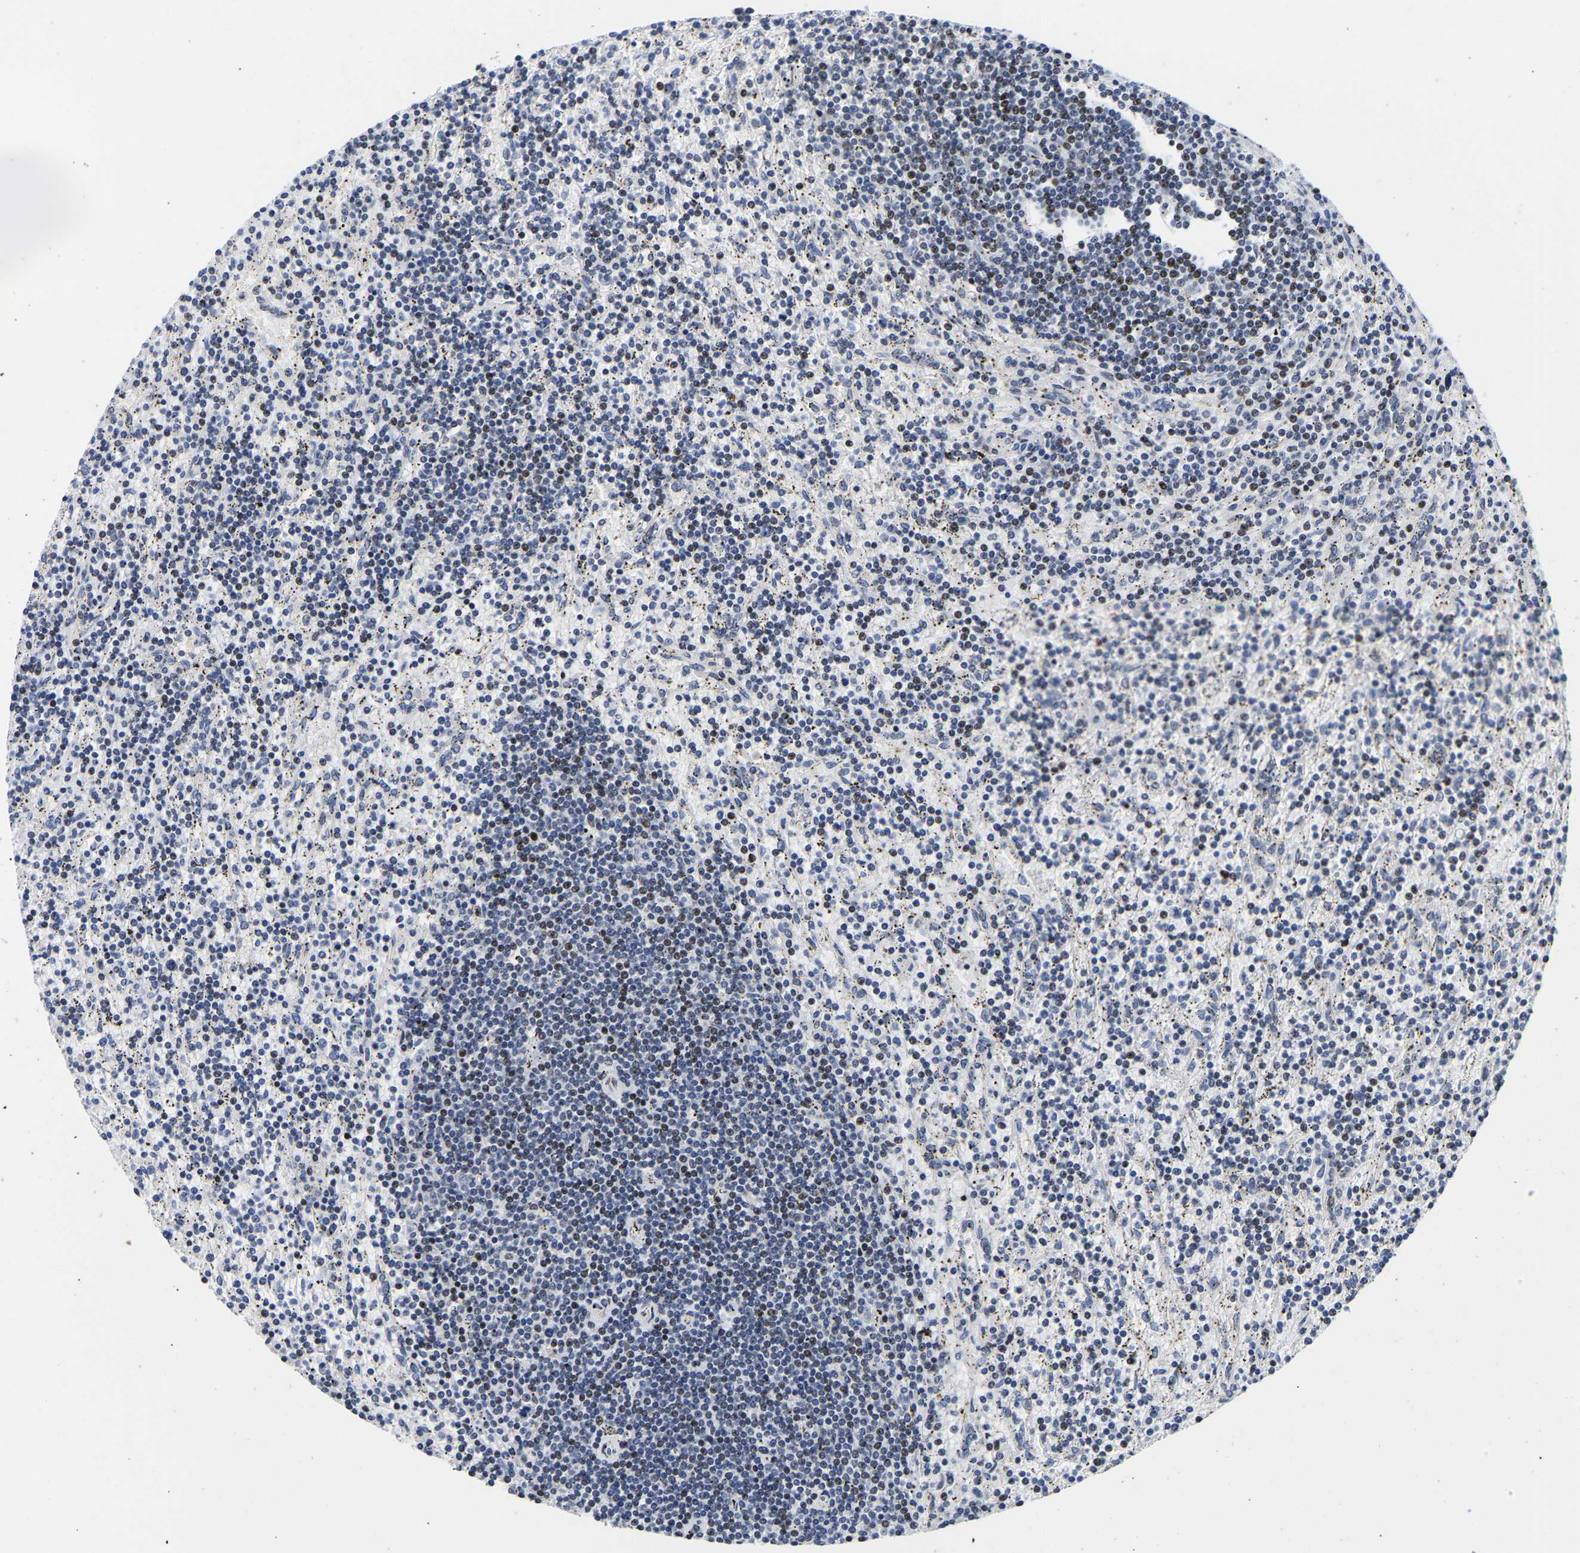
{"staining": {"intensity": "moderate", "quantity": "25%-75%", "location": "nuclear"}, "tissue": "lymphoma", "cell_type": "Tumor cells", "image_type": "cancer", "snomed": [{"axis": "morphology", "description": "Malignant lymphoma, non-Hodgkin's type, Low grade"}, {"axis": "topography", "description": "Spleen"}], "caption": "Tumor cells reveal moderate nuclear staining in approximately 25%-75% of cells in low-grade malignant lymphoma, non-Hodgkin's type.", "gene": "PTRHD1", "patient": {"sex": "male", "age": 76}}